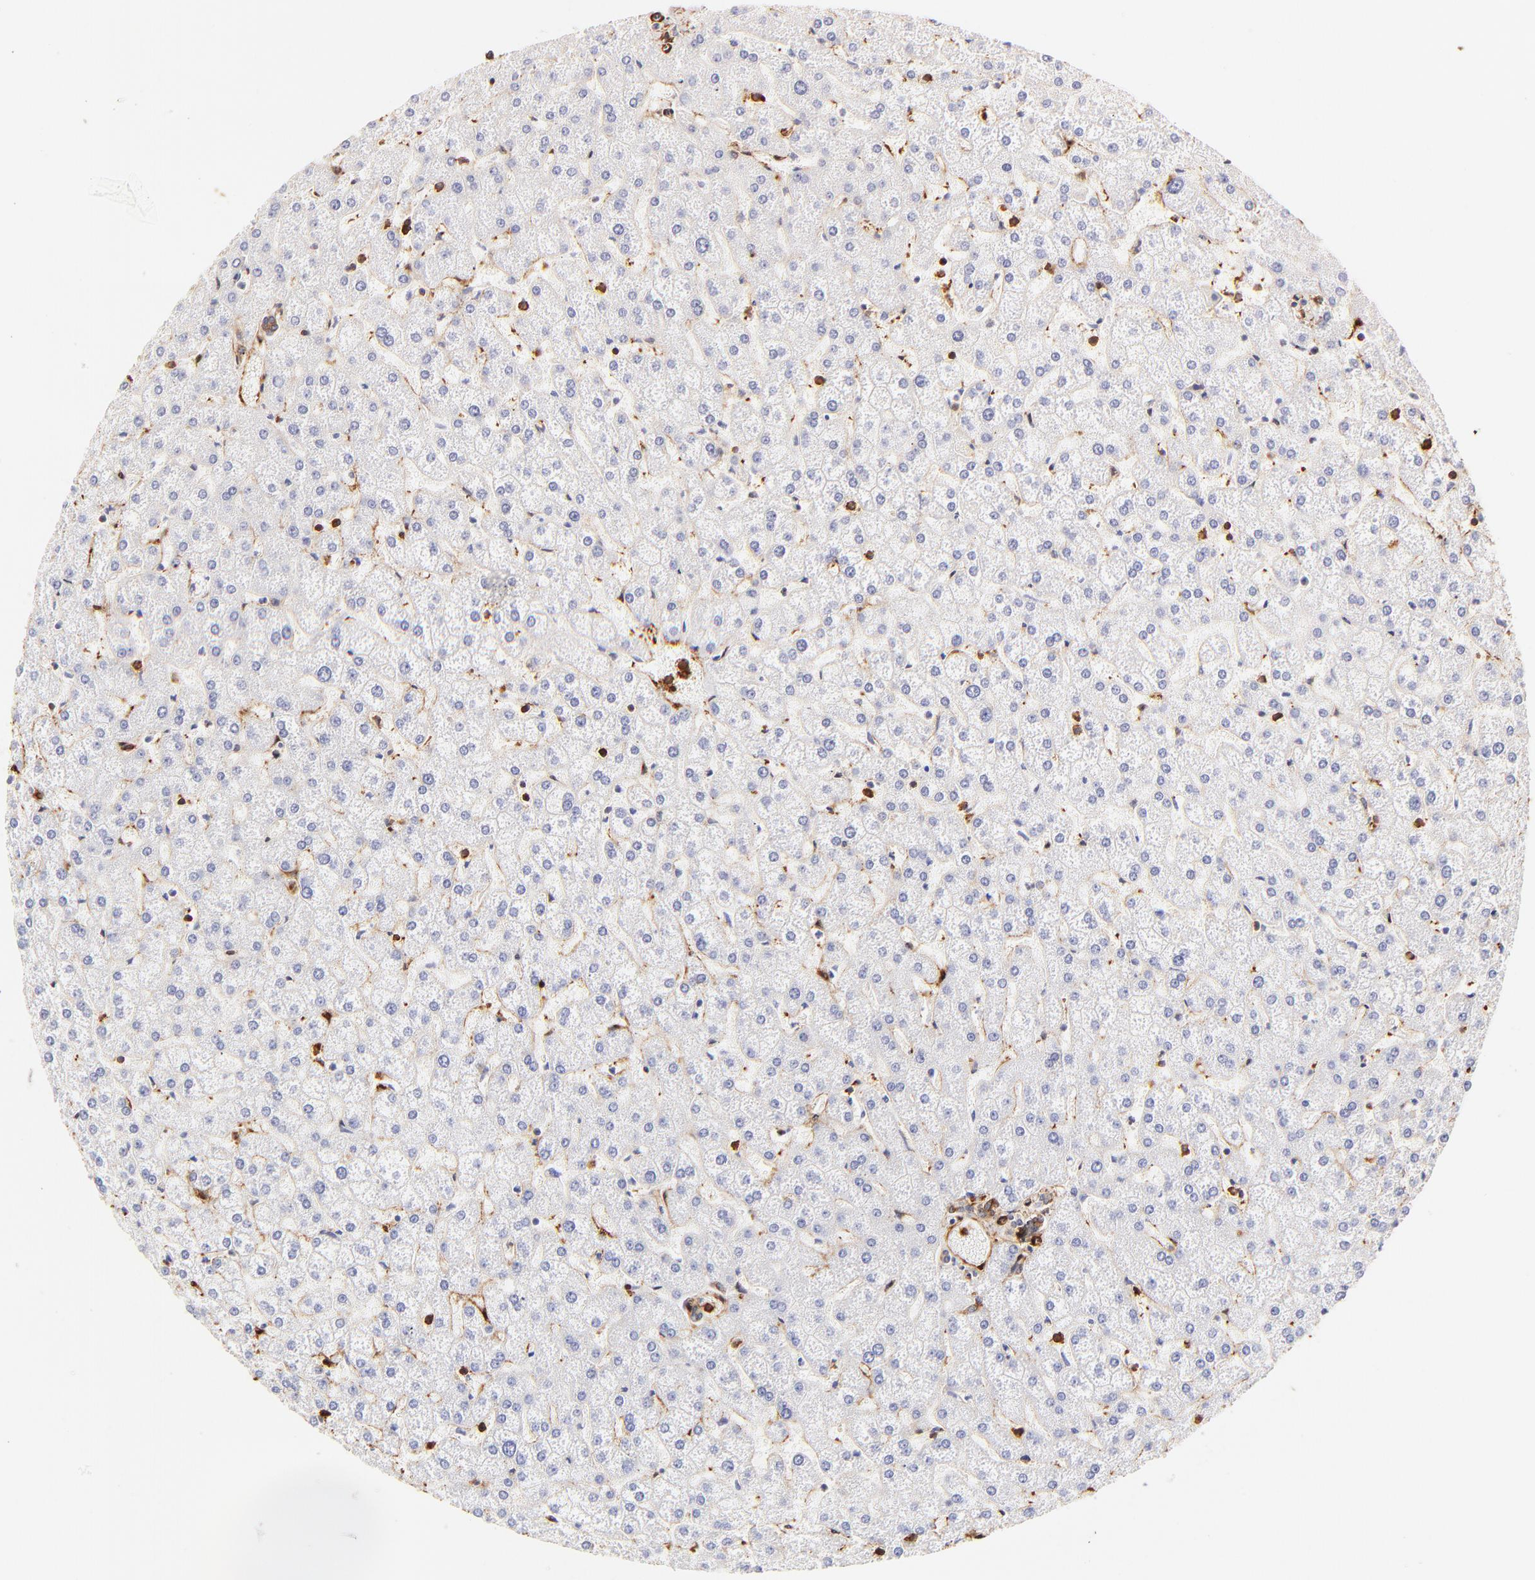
{"staining": {"intensity": "moderate", "quantity": ">75%", "location": "cytoplasmic/membranous"}, "tissue": "liver", "cell_type": "Cholangiocytes", "image_type": "normal", "snomed": [{"axis": "morphology", "description": "Normal tissue, NOS"}, {"axis": "topography", "description": "Liver"}], "caption": "Moderate cytoplasmic/membranous protein positivity is identified in approximately >75% of cholangiocytes in liver. The staining was performed using DAB (3,3'-diaminobenzidine), with brown indicating positive protein expression. Nuclei are stained blue with hematoxylin.", "gene": "FLNA", "patient": {"sex": "female", "age": 32}}